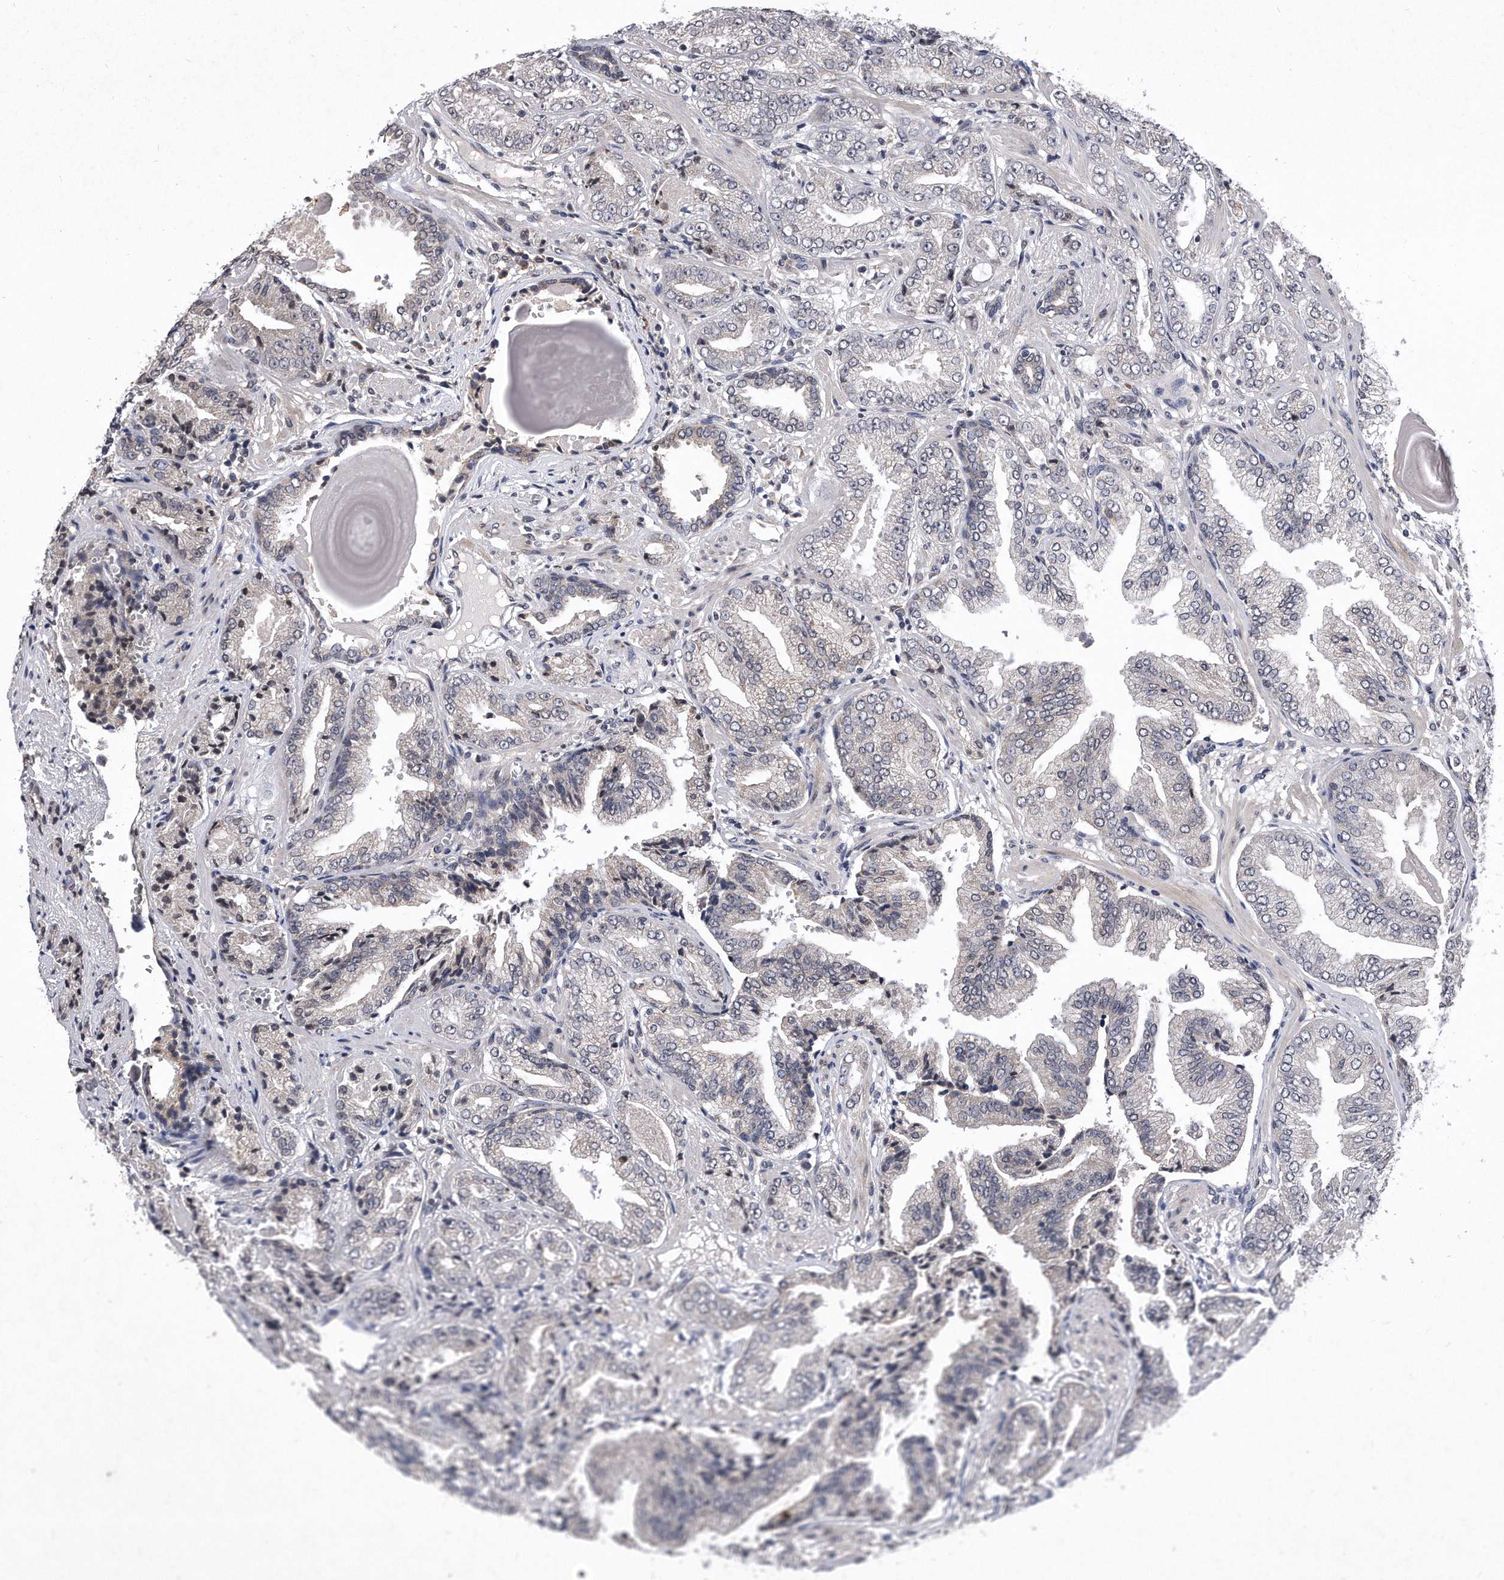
{"staining": {"intensity": "negative", "quantity": "none", "location": "none"}, "tissue": "prostate cancer", "cell_type": "Tumor cells", "image_type": "cancer", "snomed": [{"axis": "morphology", "description": "Adenocarcinoma, High grade"}, {"axis": "topography", "description": "Prostate"}], "caption": "Immunohistochemistry photomicrograph of human prostate cancer (high-grade adenocarcinoma) stained for a protein (brown), which demonstrates no expression in tumor cells.", "gene": "DAB1", "patient": {"sex": "male", "age": 71}}